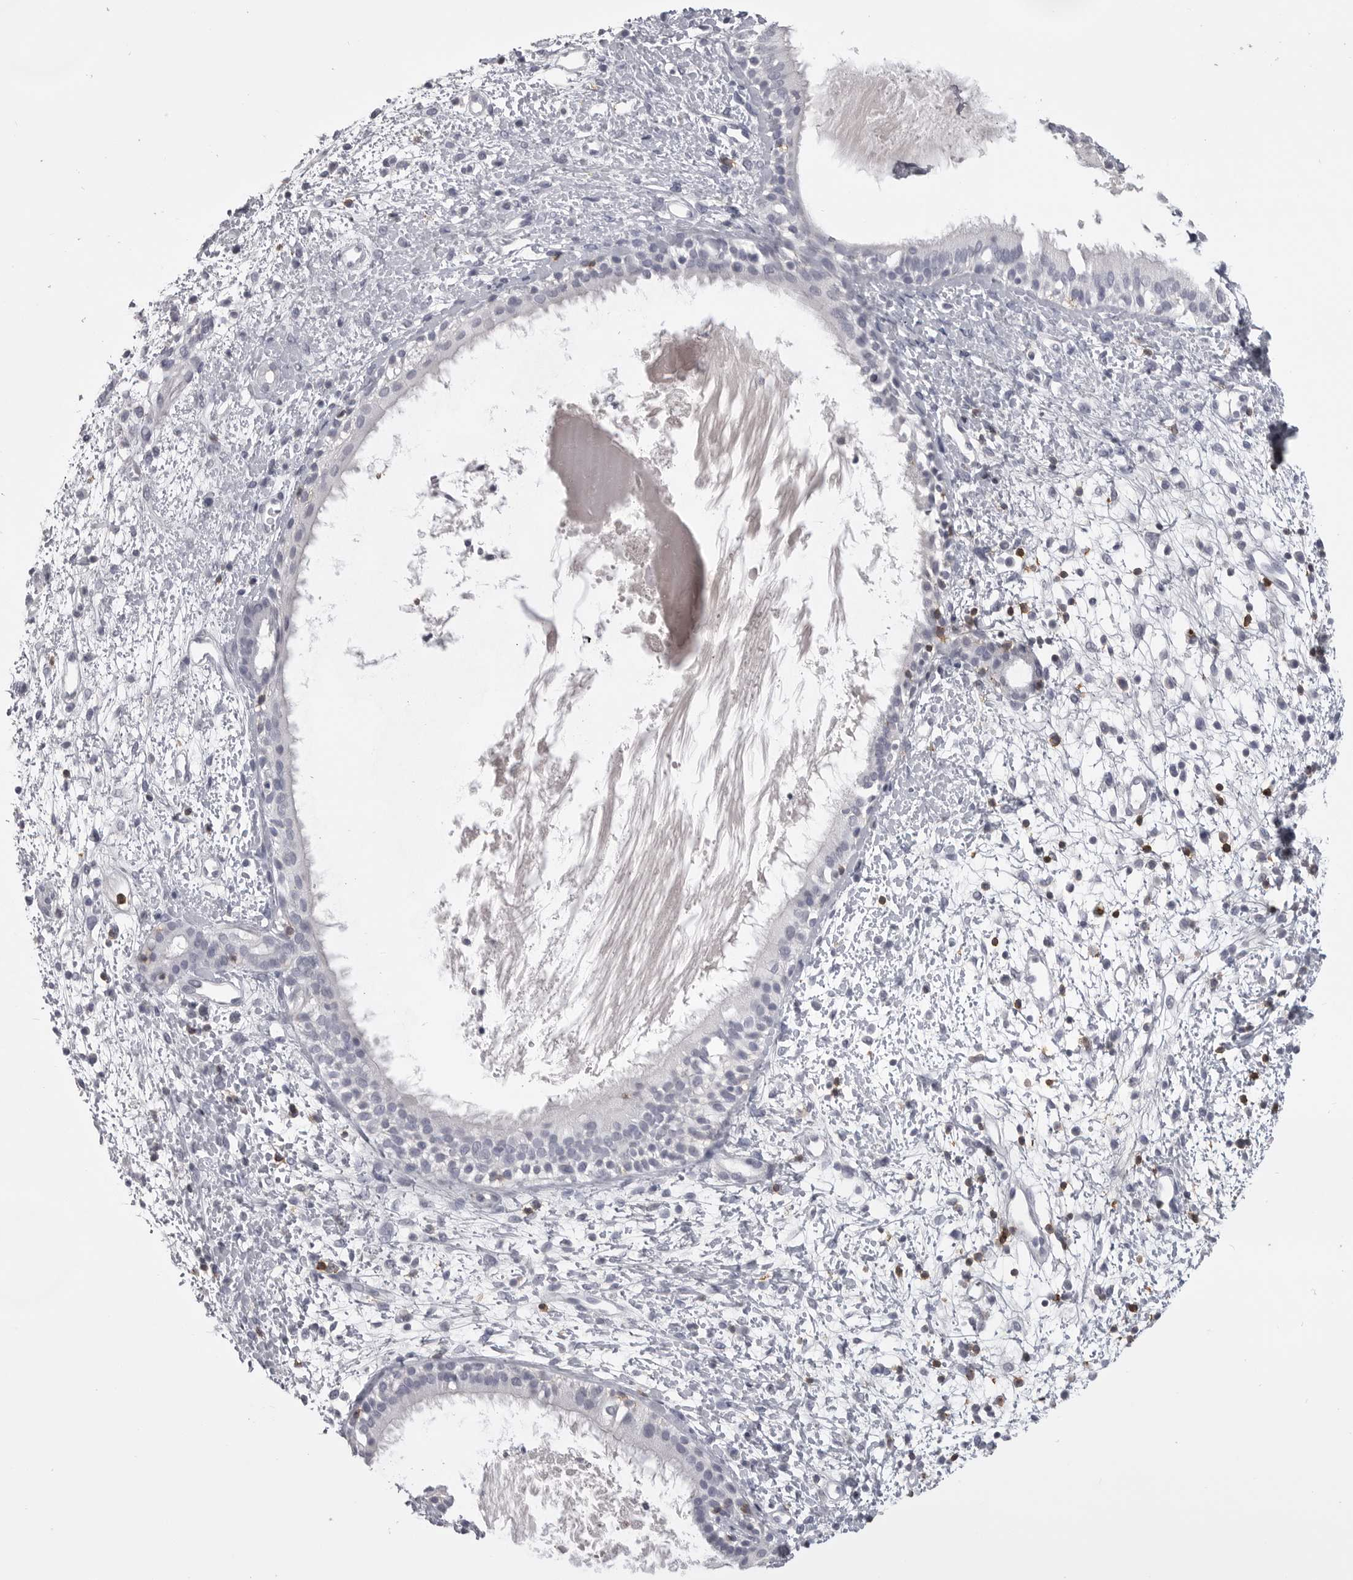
{"staining": {"intensity": "negative", "quantity": "none", "location": "none"}, "tissue": "nasopharynx", "cell_type": "Respiratory epithelial cells", "image_type": "normal", "snomed": [{"axis": "morphology", "description": "Normal tissue, NOS"}, {"axis": "topography", "description": "Nasopharynx"}], "caption": "The image exhibits no significant positivity in respiratory epithelial cells of nasopharynx.", "gene": "ITGAL", "patient": {"sex": "male", "age": 22}}